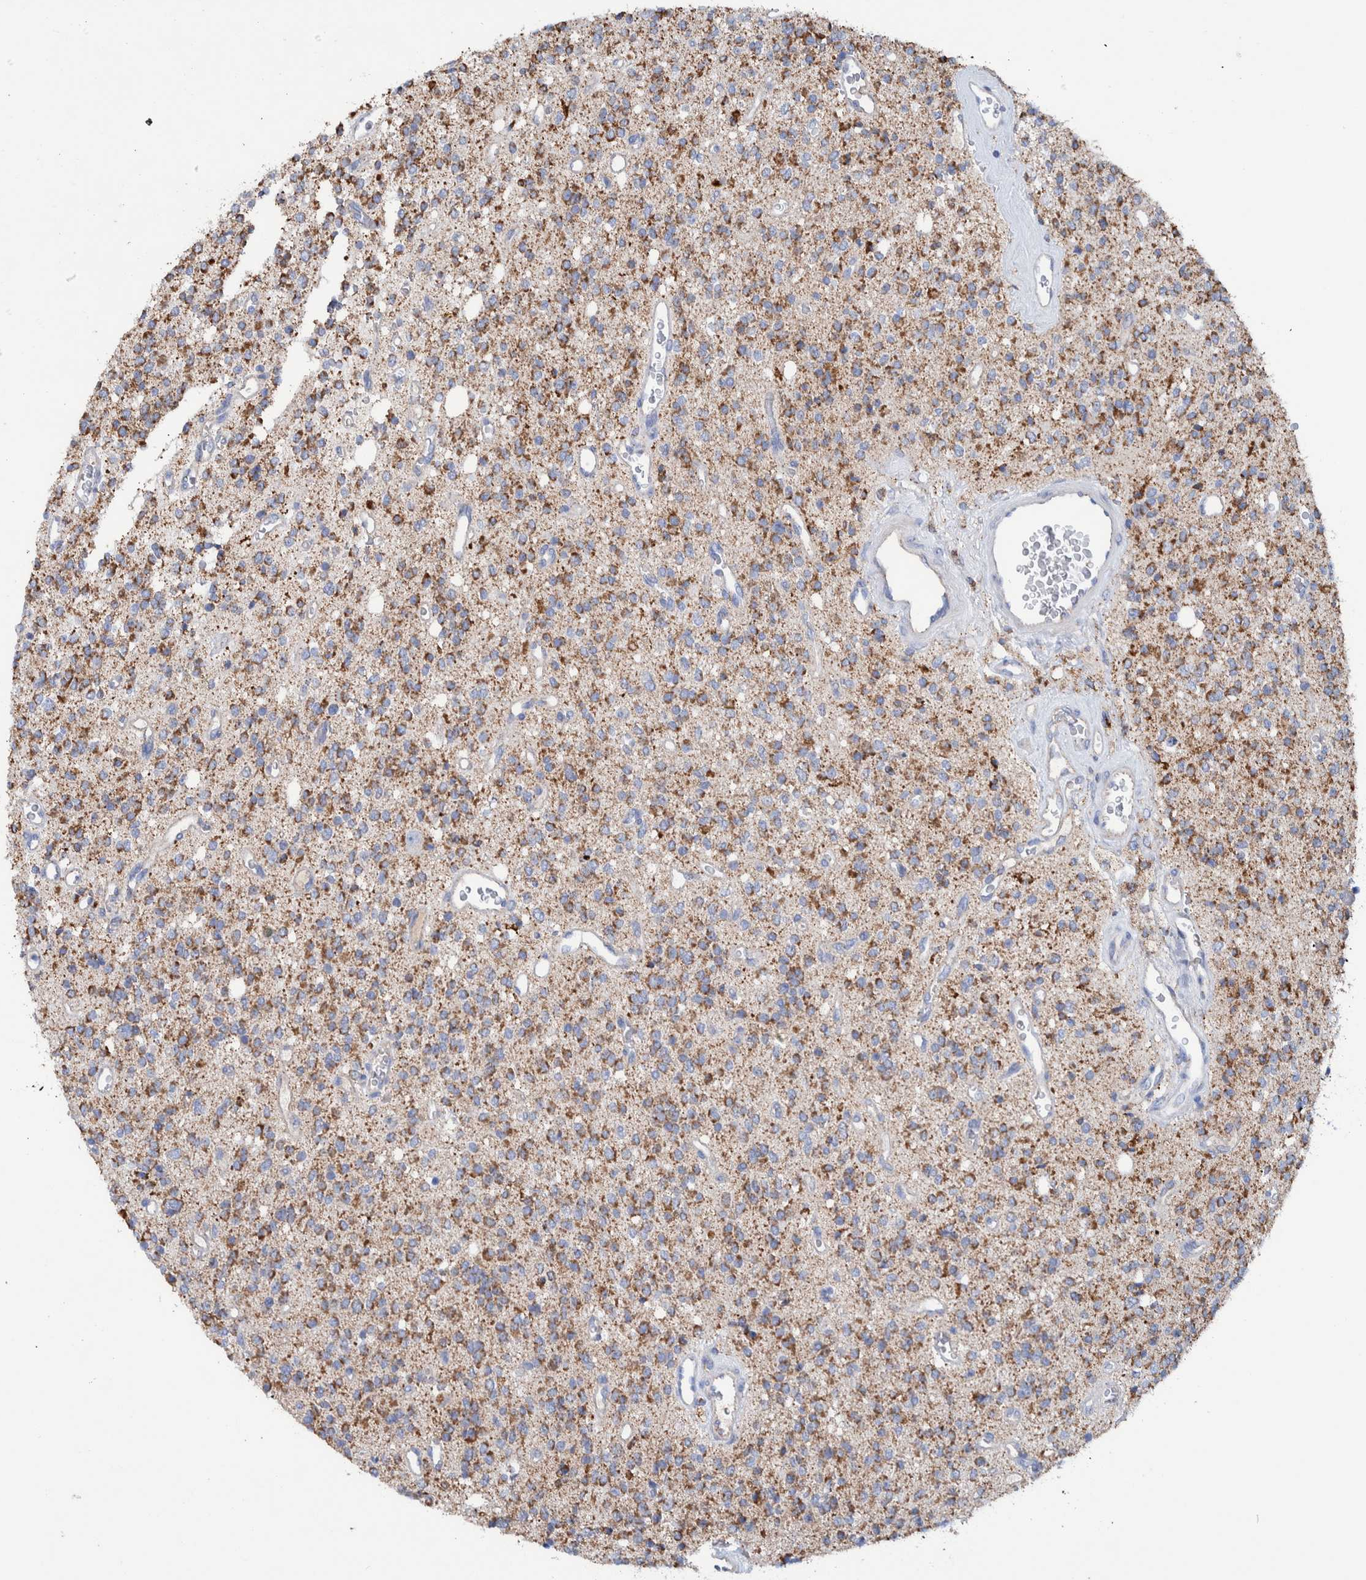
{"staining": {"intensity": "moderate", "quantity": ">75%", "location": "cytoplasmic/membranous"}, "tissue": "glioma", "cell_type": "Tumor cells", "image_type": "cancer", "snomed": [{"axis": "morphology", "description": "Glioma, malignant, High grade"}, {"axis": "topography", "description": "Brain"}], "caption": "IHC (DAB (3,3'-diaminobenzidine)) staining of glioma displays moderate cytoplasmic/membranous protein positivity in about >75% of tumor cells. Using DAB (brown) and hematoxylin (blue) stains, captured at high magnification using brightfield microscopy.", "gene": "DECR1", "patient": {"sex": "male", "age": 34}}